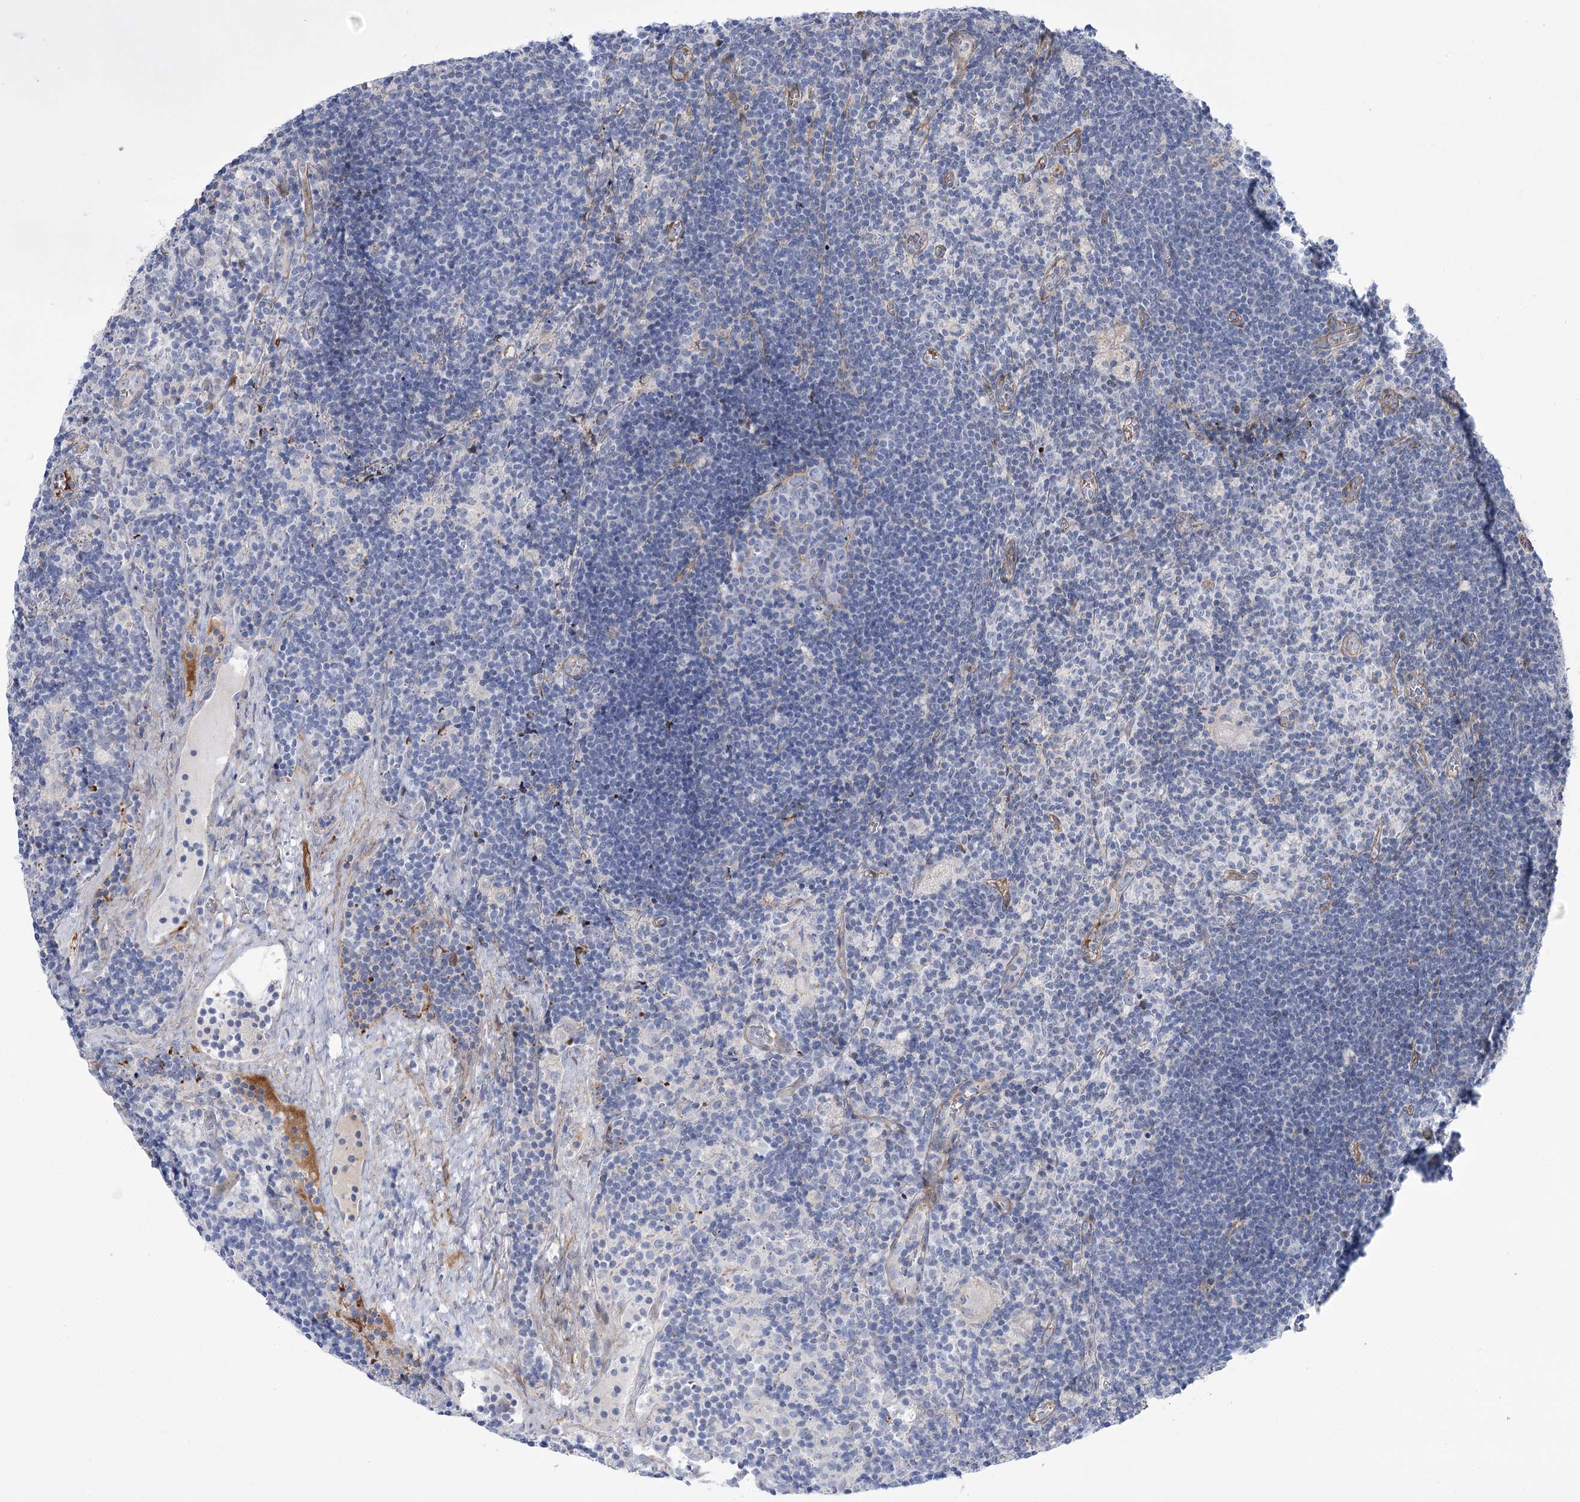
{"staining": {"intensity": "negative", "quantity": "none", "location": "none"}, "tissue": "lymph node", "cell_type": "Germinal center cells", "image_type": "normal", "snomed": [{"axis": "morphology", "description": "Normal tissue, NOS"}, {"axis": "topography", "description": "Lymph node"}], "caption": "Immunohistochemistry (IHC) photomicrograph of benign lymph node: human lymph node stained with DAB exhibits no significant protein expression in germinal center cells. The staining is performed using DAB brown chromogen with nuclei counter-stained in using hematoxylin.", "gene": "ANKRD23", "patient": {"sex": "male", "age": 69}}